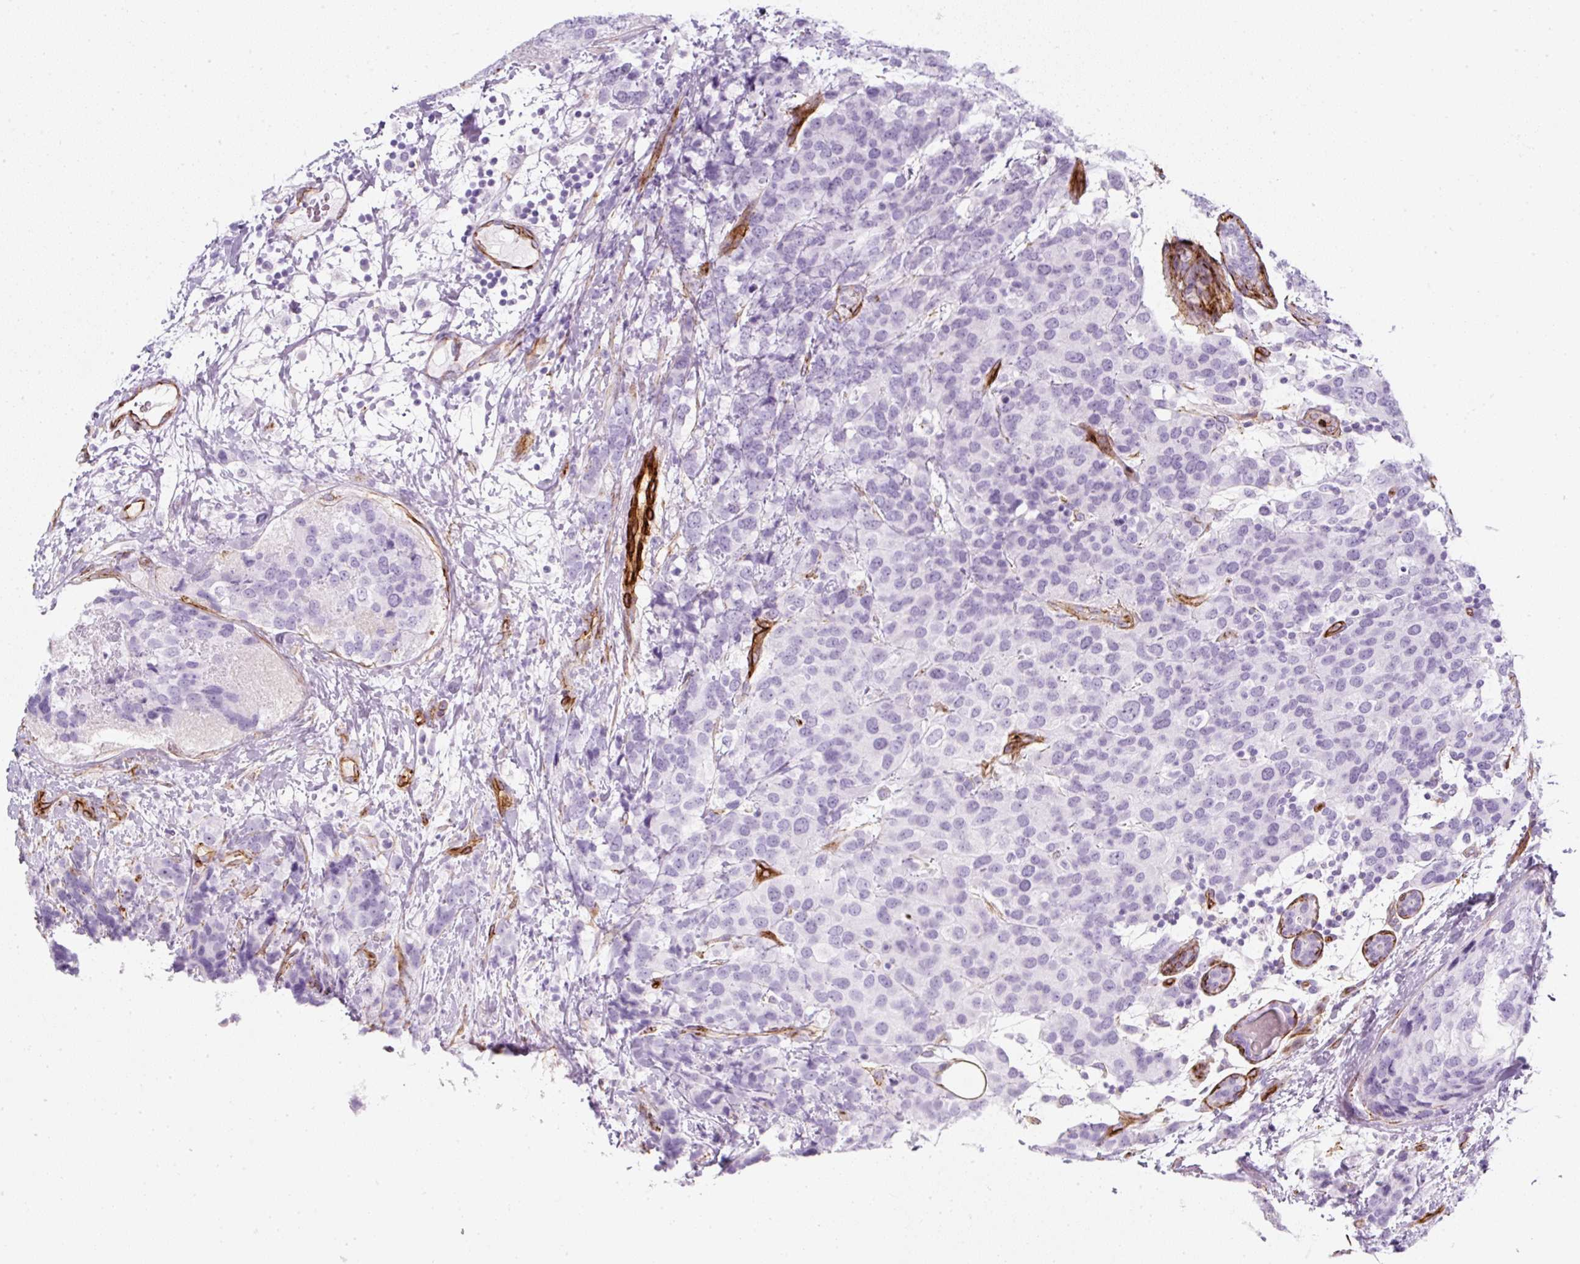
{"staining": {"intensity": "negative", "quantity": "none", "location": "none"}, "tissue": "breast cancer", "cell_type": "Tumor cells", "image_type": "cancer", "snomed": [{"axis": "morphology", "description": "Lobular carcinoma"}, {"axis": "topography", "description": "Breast"}], "caption": "IHC image of human breast cancer stained for a protein (brown), which shows no expression in tumor cells.", "gene": "CAVIN3", "patient": {"sex": "female", "age": 59}}